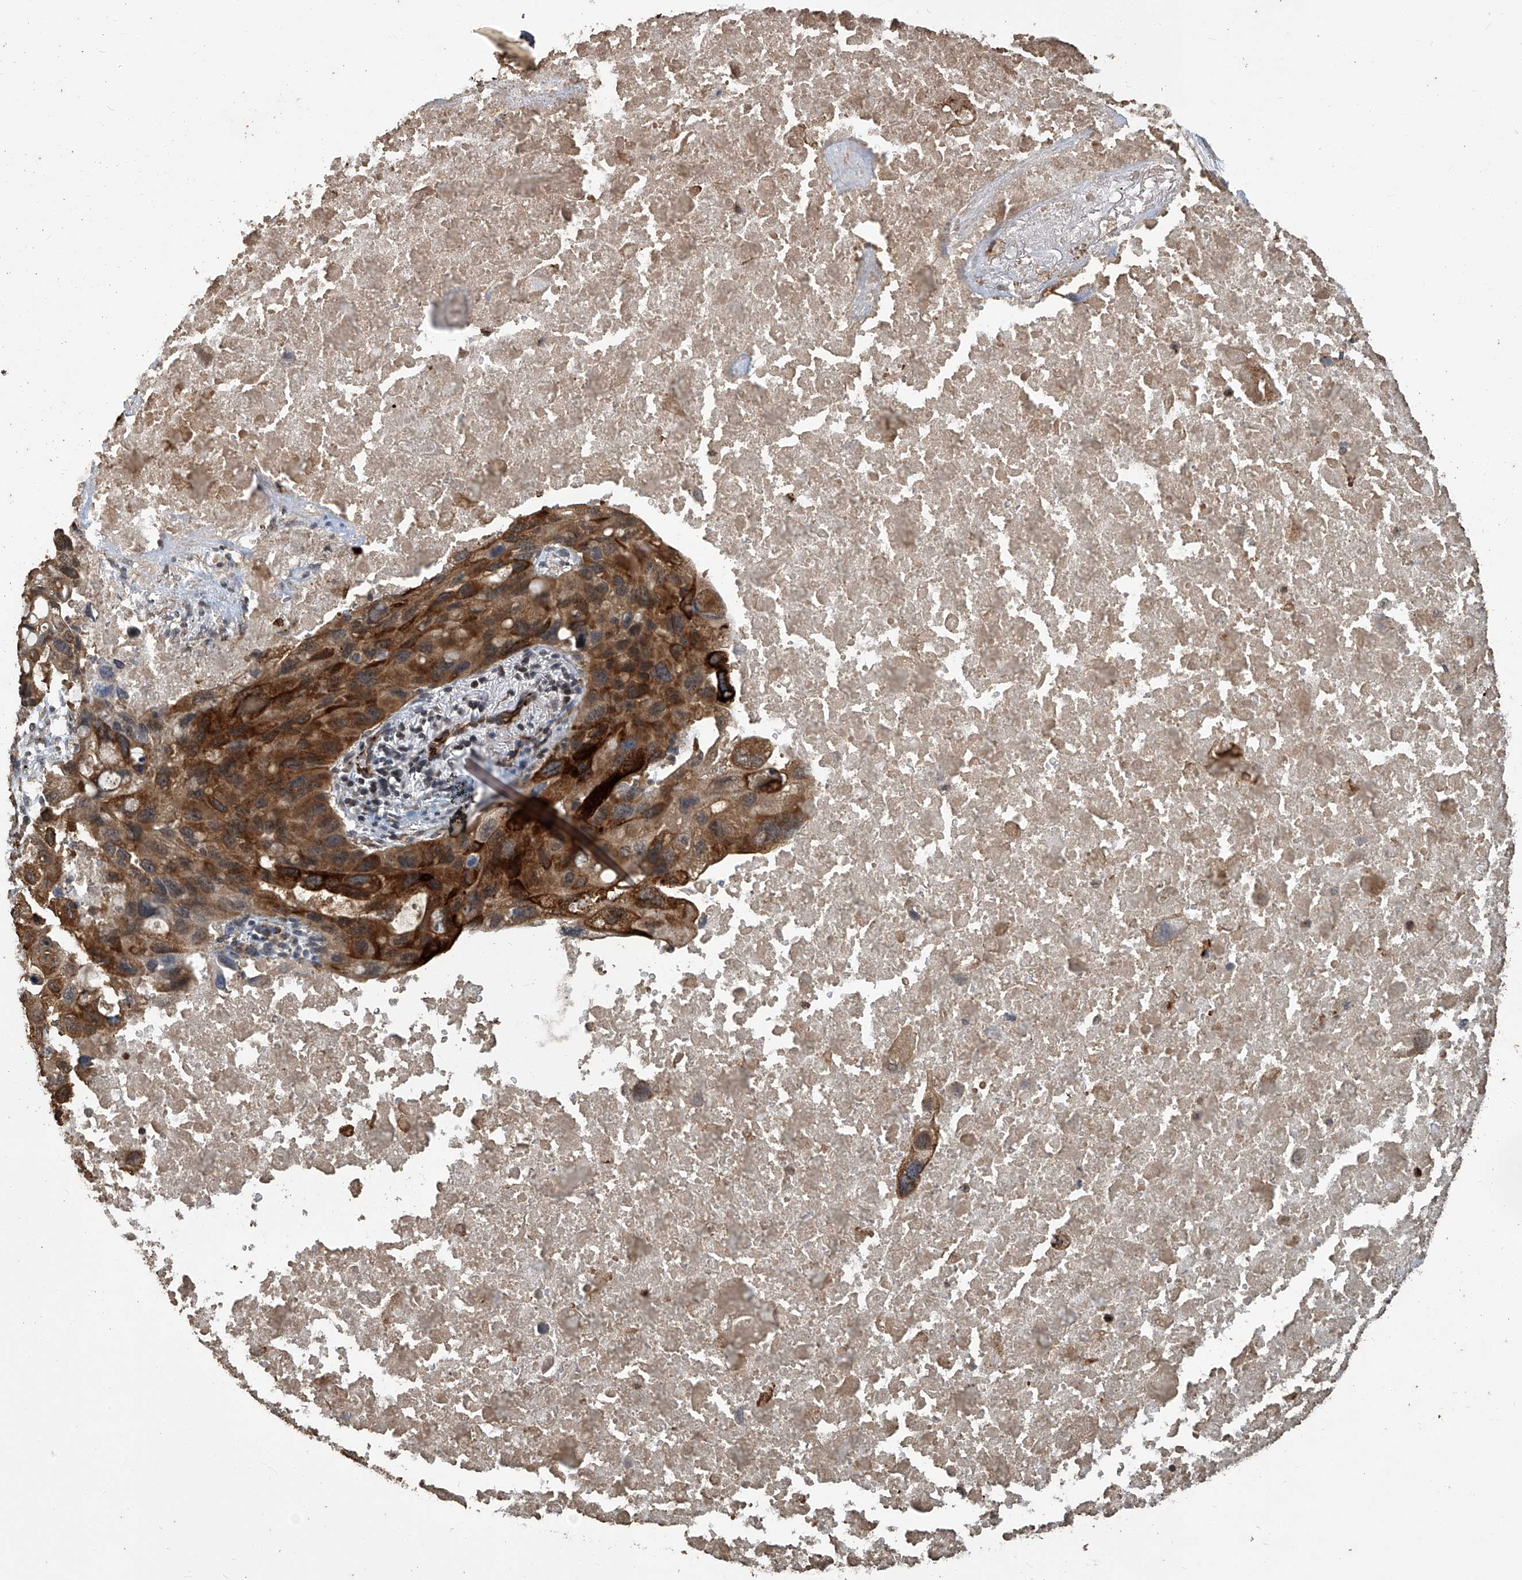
{"staining": {"intensity": "strong", "quantity": "25%-75%", "location": "cytoplasmic/membranous"}, "tissue": "lung cancer", "cell_type": "Tumor cells", "image_type": "cancer", "snomed": [{"axis": "morphology", "description": "Squamous cell carcinoma, NOS"}, {"axis": "topography", "description": "Lung"}], "caption": "High-power microscopy captured an immunohistochemistry (IHC) photomicrograph of lung cancer (squamous cell carcinoma), revealing strong cytoplasmic/membranous expression in about 25%-75% of tumor cells.", "gene": "GPR132", "patient": {"sex": "female", "age": 73}}